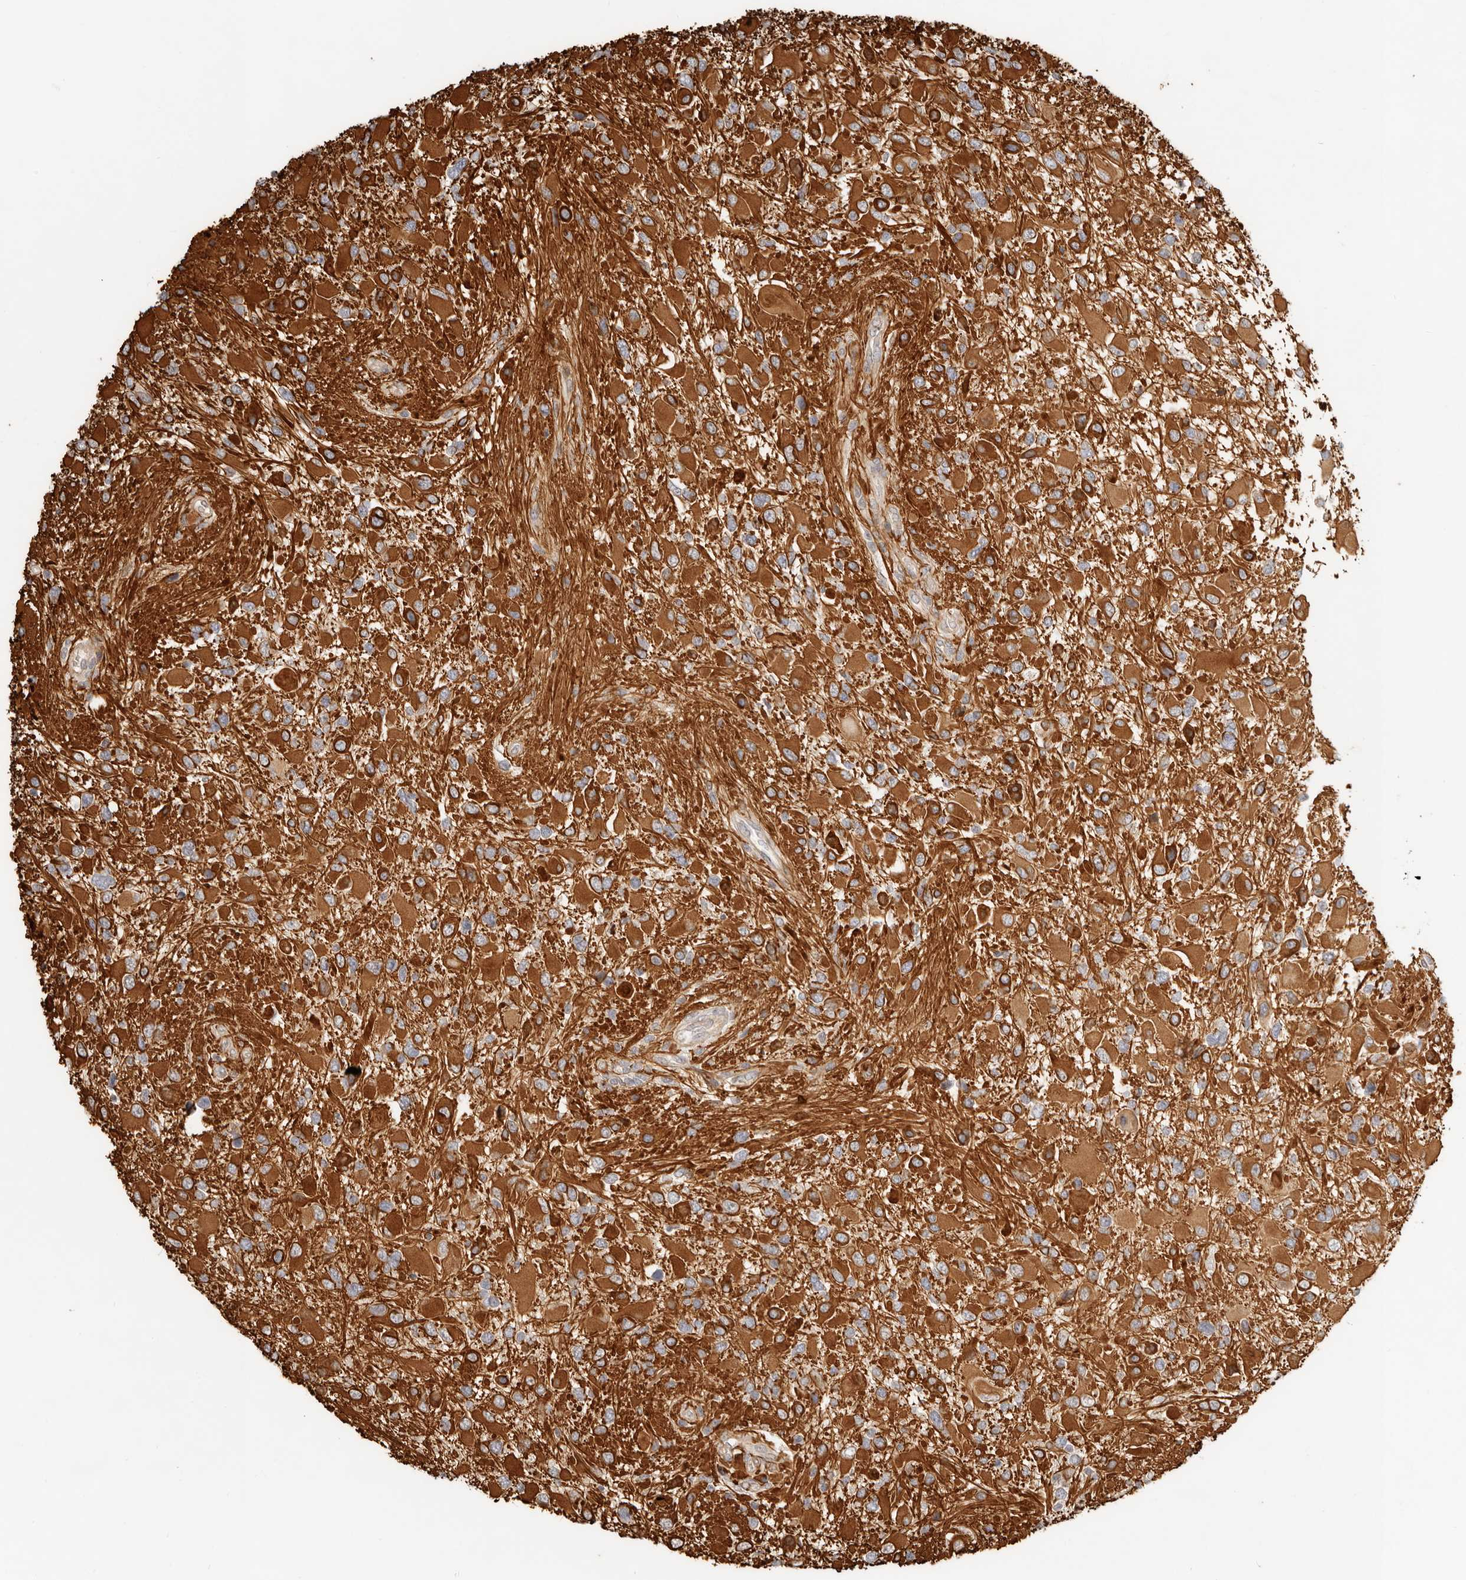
{"staining": {"intensity": "strong", "quantity": ">75%", "location": "cytoplasmic/membranous"}, "tissue": "glioma", "cell_type": "Tumor cells", "image_type": "cancer", "snomed": [{"axis": "morphology", "description": "Glioma, malignant, High grade"}, {"axis": "topography", "description": "Brain"}], "caption": "Immunohistochemistry (IHC) image of human malignant high-grade glioma stained for a protein (brown), which displays high levels of strong cytoplasmic/membranous staining in about >75% of tumor cells.", "gene": "TUFT1", "patient": {"sex": "male", "age": 53}}